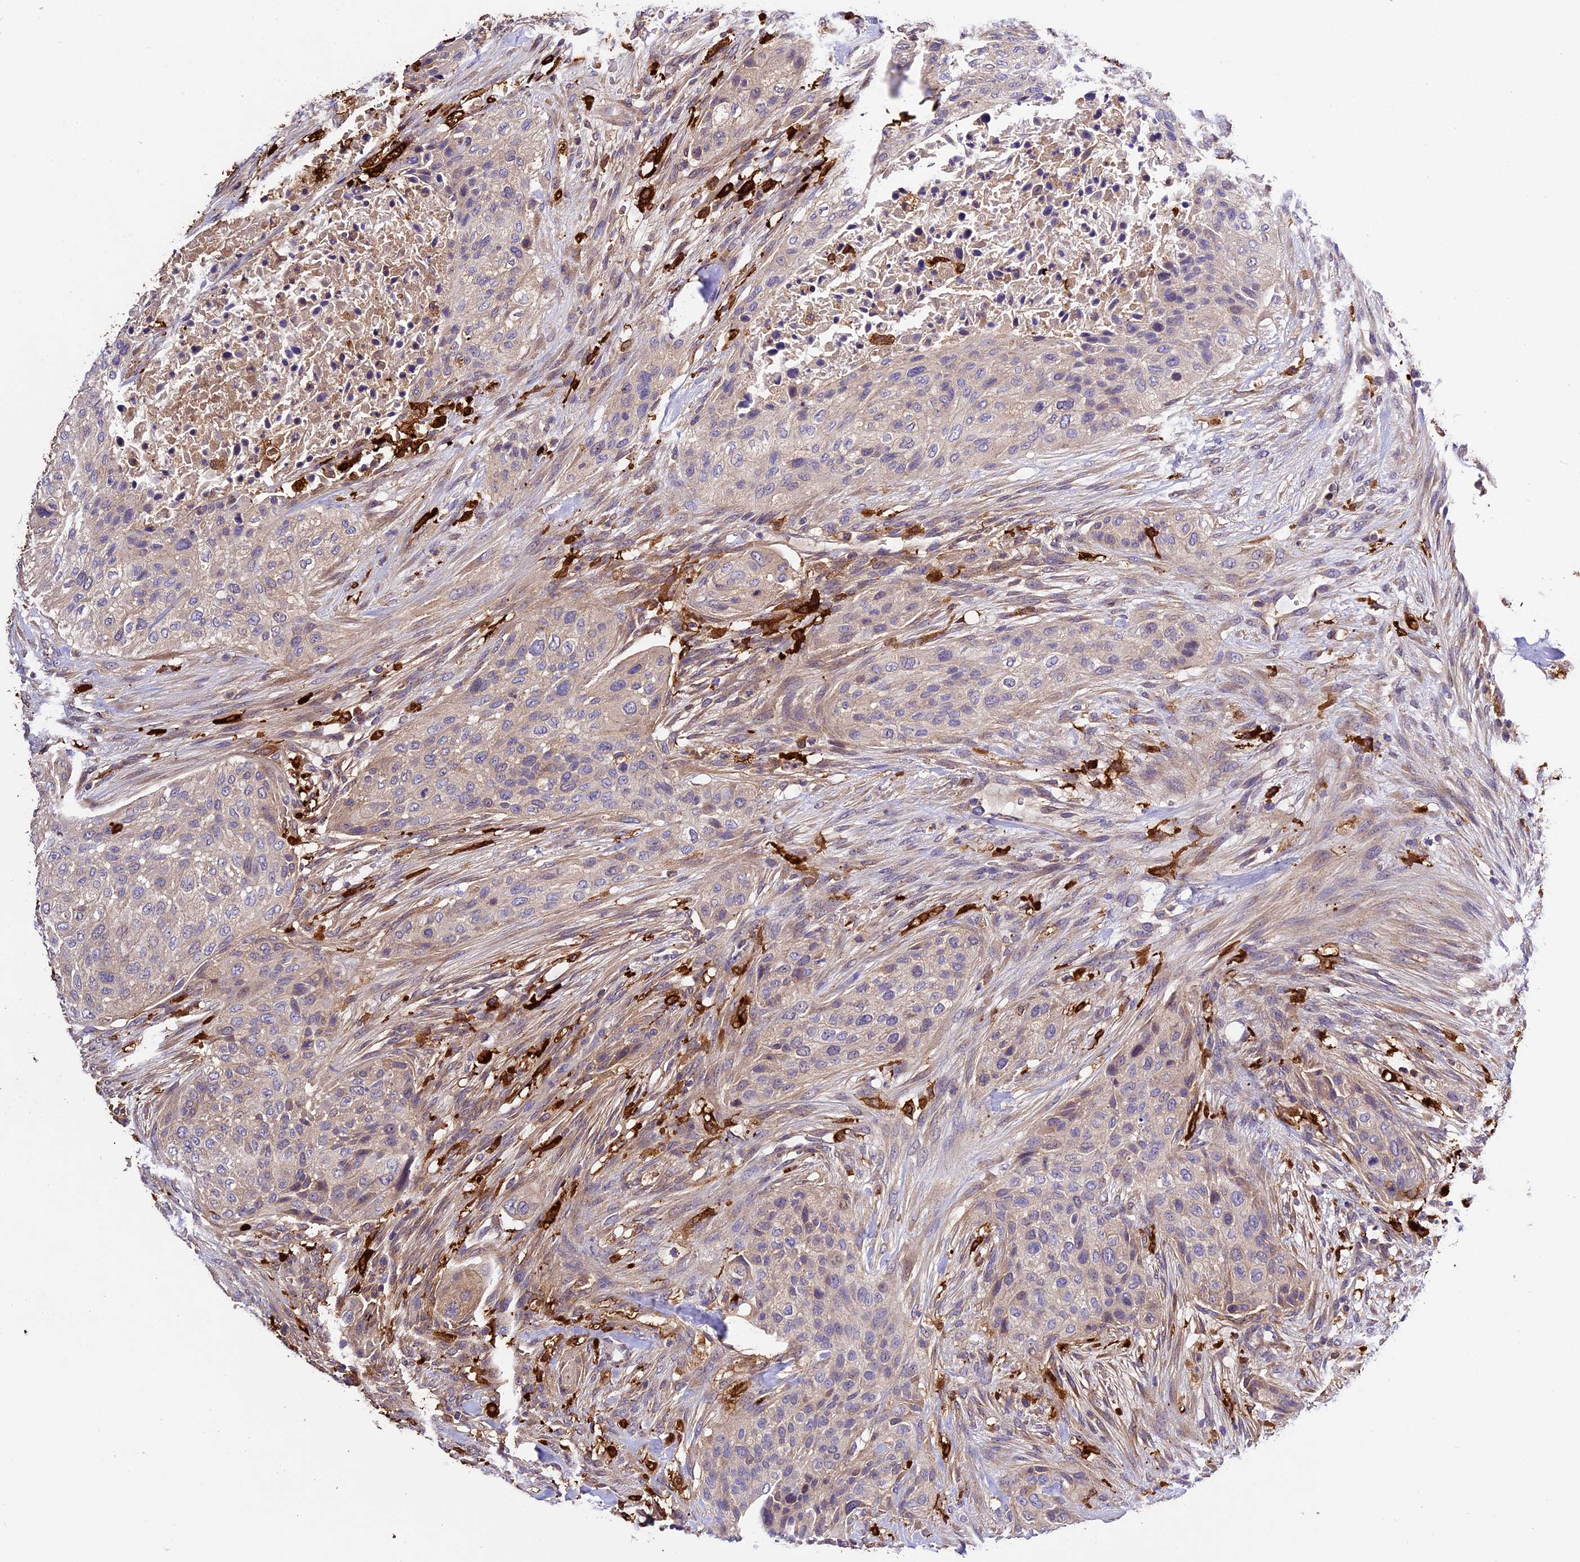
{"staining": {"intensity": "weak", "quantity": "25%-75%", "location": "cytoplasmic/membranous"}, "tissue": "urothelial cancer", "cell_type": "Tumor cells", "image_type": "cancer", "snomed": [{"axis": "morphology", "description": "Urothelial carcinoma, High grade"}, {"axis": "topography", "description": "Urinary bladder"}], "caption": "Immunohistochemistry (IHC) staining of urothelial cancer, which exhibits low levels of weak cytoplasmic/membranous expression in approximately 25%-75% of tumor cells indicating weak cytoplasmic/membranous protein expression. The staining was performed using DAB (3,3'-diaminobenzidine) (brown) for protein detection and nuclei were counterstained in hematoxylin (blue).", "gene": "CILP2", "patient": {"sex": "male", "age": 35}}